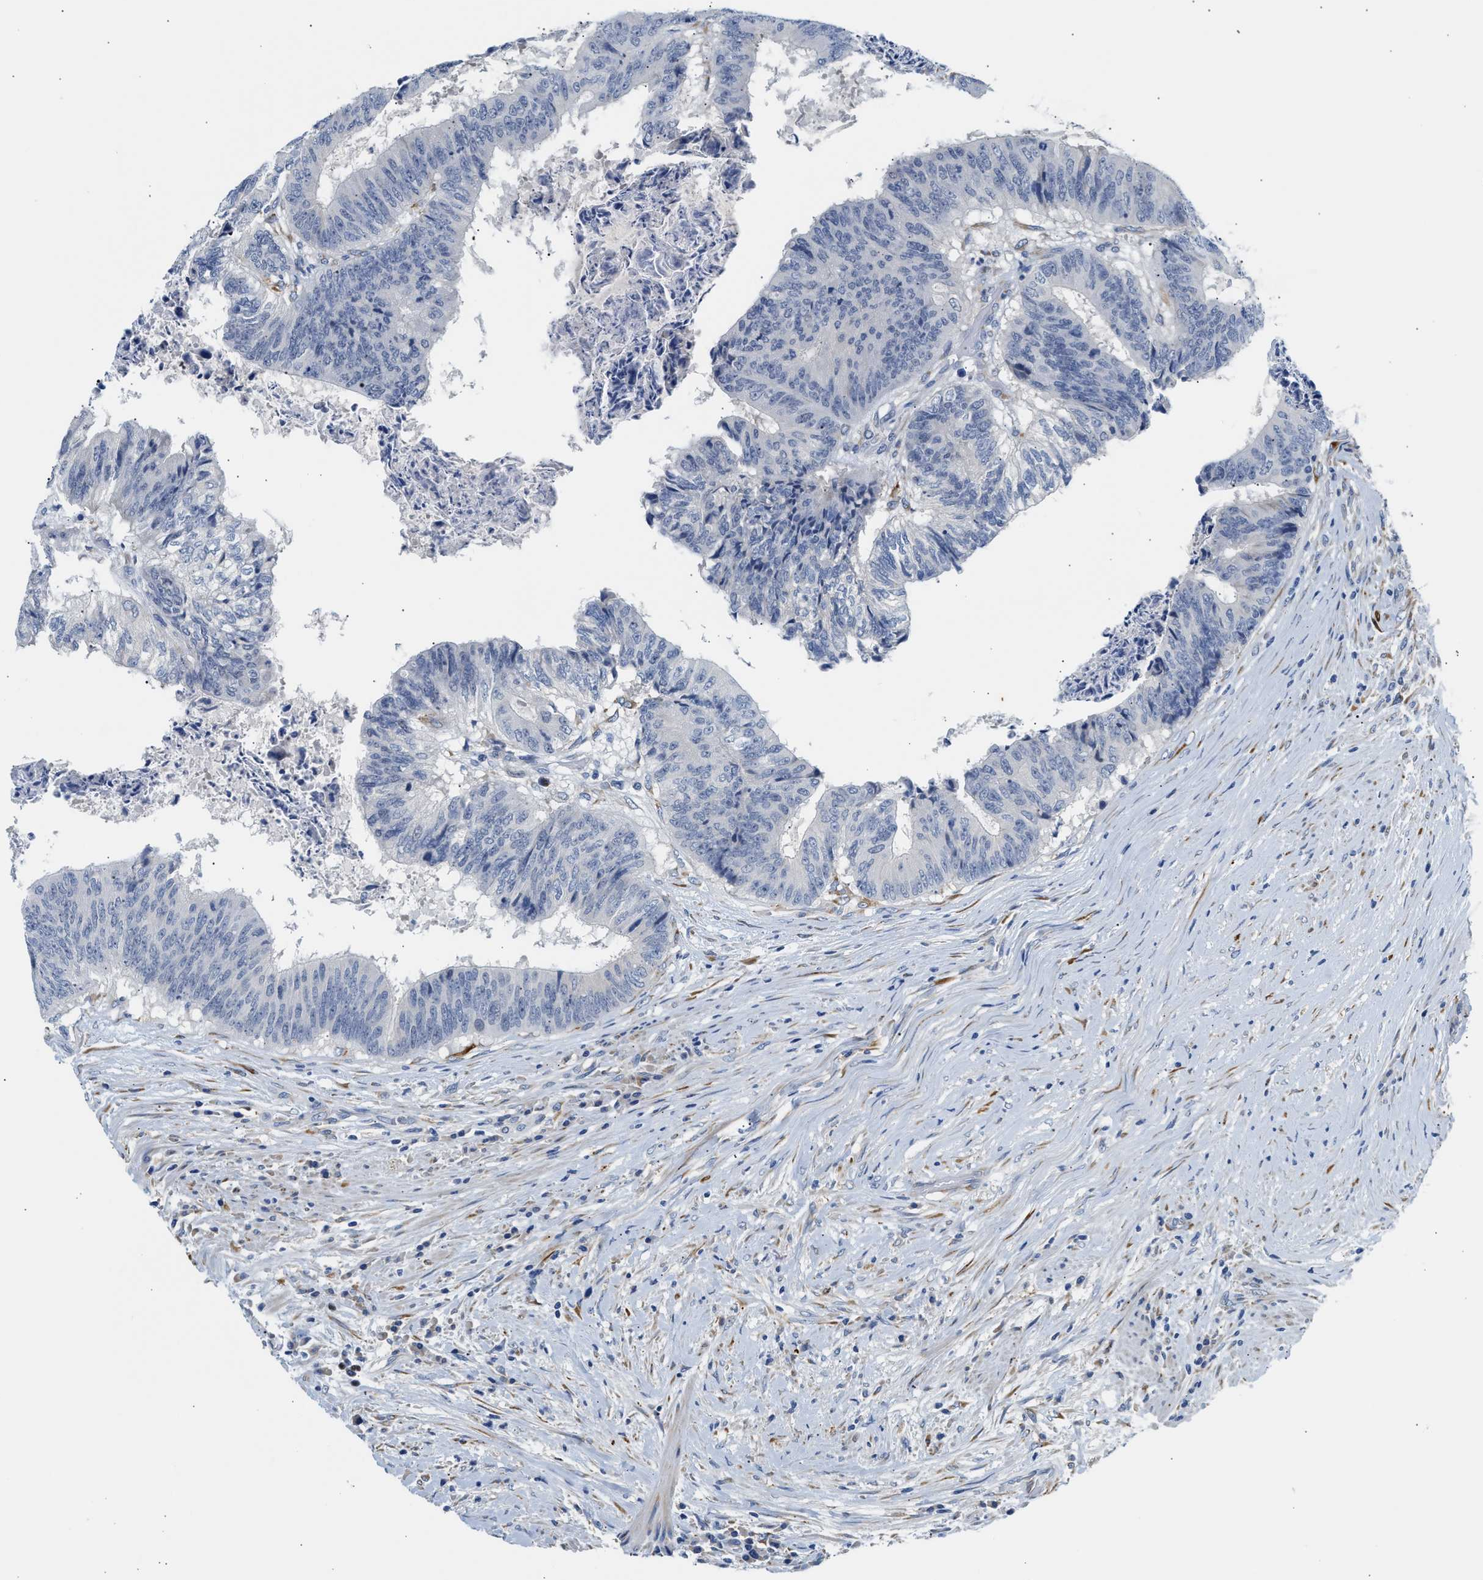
{"staining": {"intensity": "negative", "quantity": "none", "location": "none"}, "tissue": "colorectal cancer", "cell_type": "Tumor cells", "image_type": "cancer", "snomed": [{"axis": "morphology", "description": "Adenocarcinoma, NOS"}, {"axis": "topography", "description": "Rectum"}], "caption": "High magnification brightfield microscopy of colorectal cancer stained with DAB (brown) and counterstained with hematoxylin (blue): tumor cells show no significant positivity. (DAB (3,3'-diaminobenzidine) immunohistochemistry, high magnification).", "gene": "PPM1L", "patient": {"sex": "male", "age": 72}}